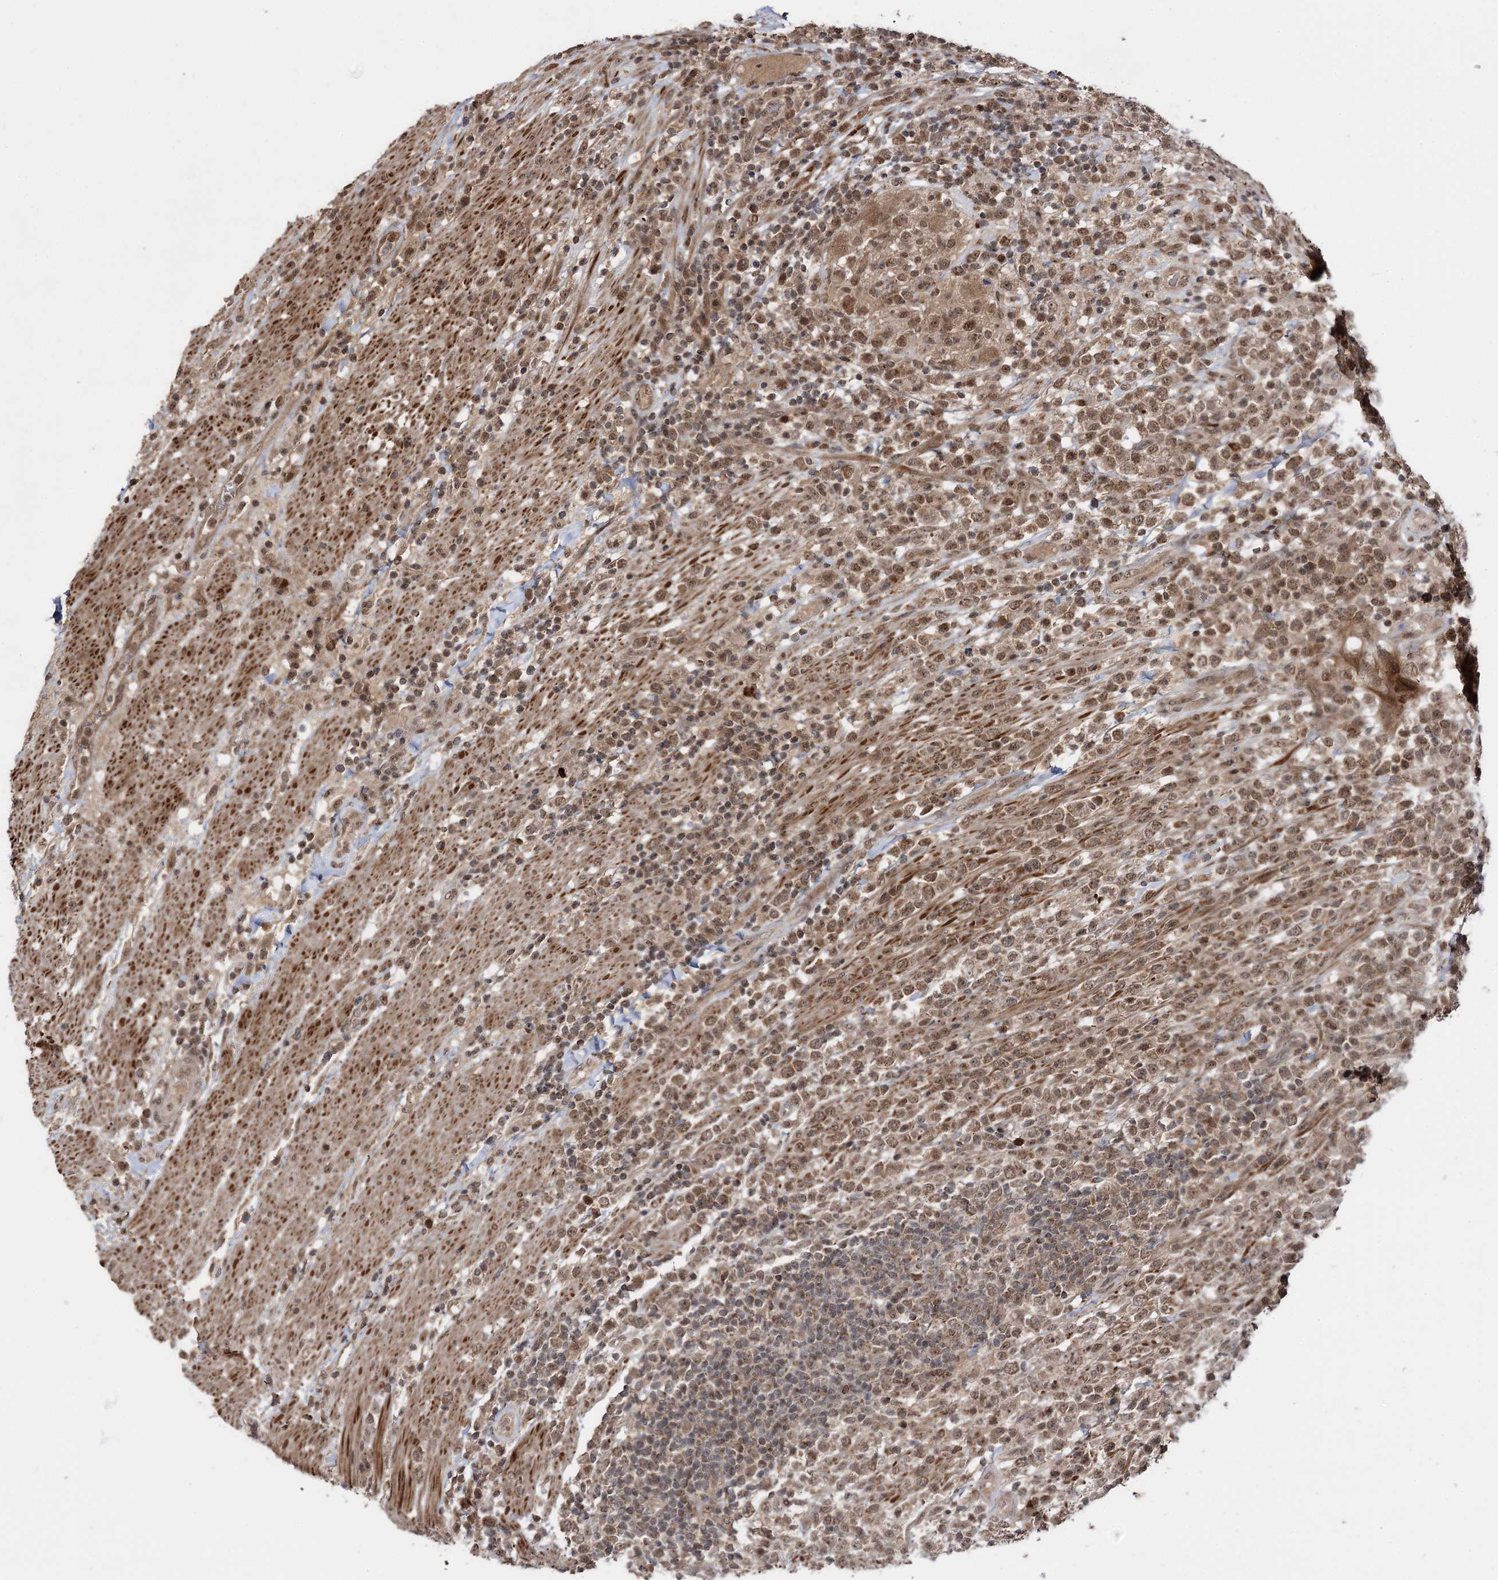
{"staining": {"intensity": "moderate", "quantity": ">75%", "location": "cytoplasmic/membranous,nuclear"}, "tissue": "lymphoma", "cell_type": "Tumor cells", "image_type": "cancer", "snomed": [{"axis": "morphology", "description": "Malignant lymphoma, non-Hodgkin's type, High grade"}, {"axis": "topography", "description": "Colon"}], "caption": "Immunohistochemistry photomicrograph of neoplastic tissue: human malignant lymphoma, non-Hodgkin's type (high-grade) stained using immunohistochemistry demonstrates medium levels of moderate protein expression localized specifically in the cytoplasmic/membranous and nuclear of tumor cells, appearing as a cytoplasmic/membranous and nuclear brown color.", "gene": "FAM53B", "patient": {"sex": "female", "age": 53}}